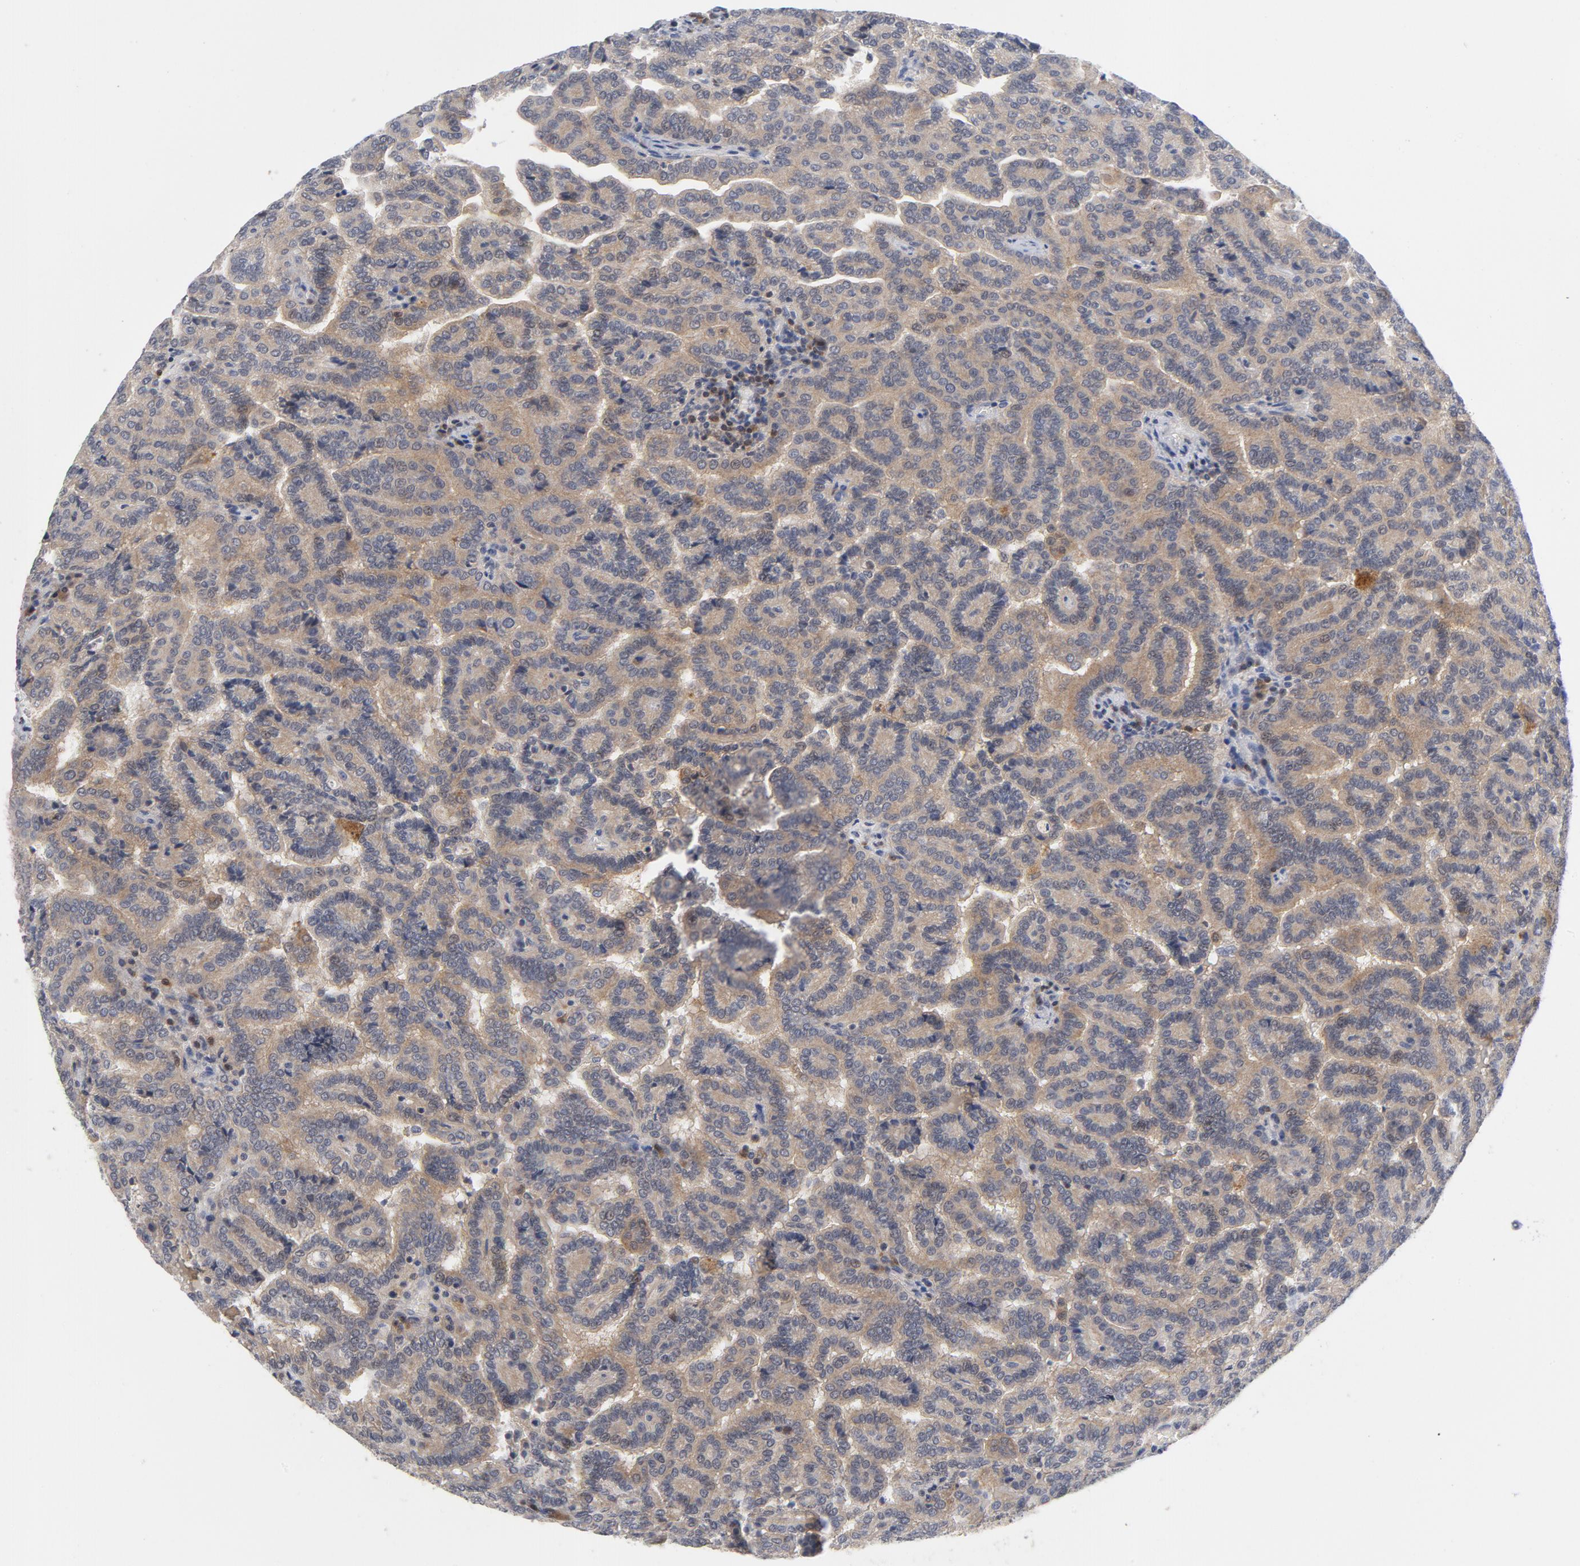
{"staining": {"intensity": "weak", "quantity": ">75%", "location": "cytoplasmic/membranous"}, "tissue": "renal cancer", "cell_type": "Tumor cells", "image_type": "cancer", "snomed": [{"axis": "morphology", "description": "Adenocarcinoma, NOS"}, {"axis": "topography", "description": "Kidney"}], "caption": "High-magnification brightfield microscopy of renal adenocarcinoma stained with DAB (3,3'-diaminobenzidine) (brown) and counterstained with hematoxylin (blue). tumor cells exhibit weak cytoplasmic/membranous positivity is present in approximately>75% of cells.", "gene": "TRADD", "patient": {"sex": "male", "age": 61}}